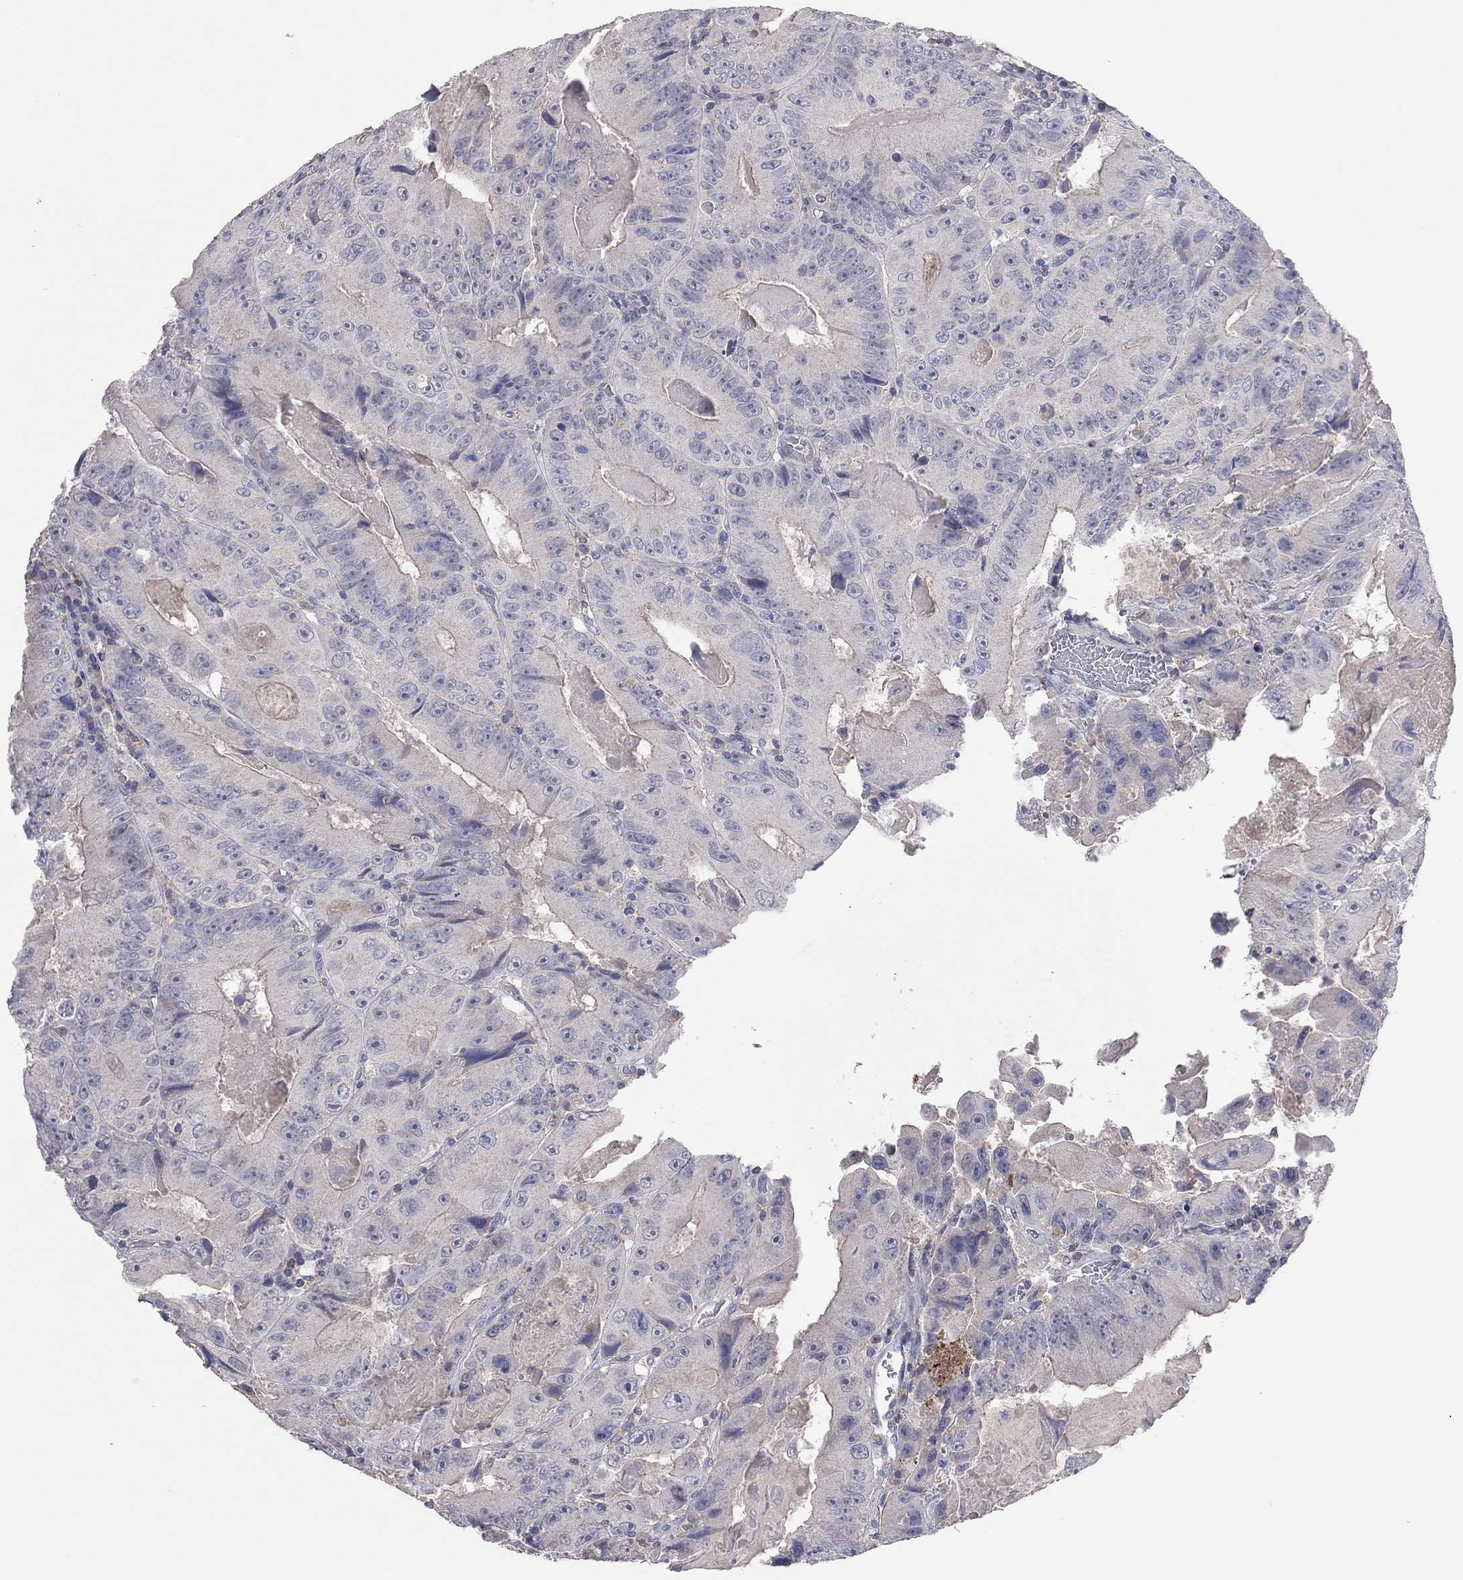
{"staining": {"intensity": "negative", "quantity": "none", "location": "none"}, "tissue": "colorectal cancer", "cell_type": "Tumor cells", "image_type": "cancer", "snomed": [{"axis": "morphology", "description": "Adenocarcinoma, NOS"}, {"axis": "topography", "description": "Colon"}], "caption": "This is an IHC histopathology image of human colorectal adenocarcinoma. There is no staining in tumor cells.", "gene": "MMP13", "patient": {"sex": "female", "age": 86}}